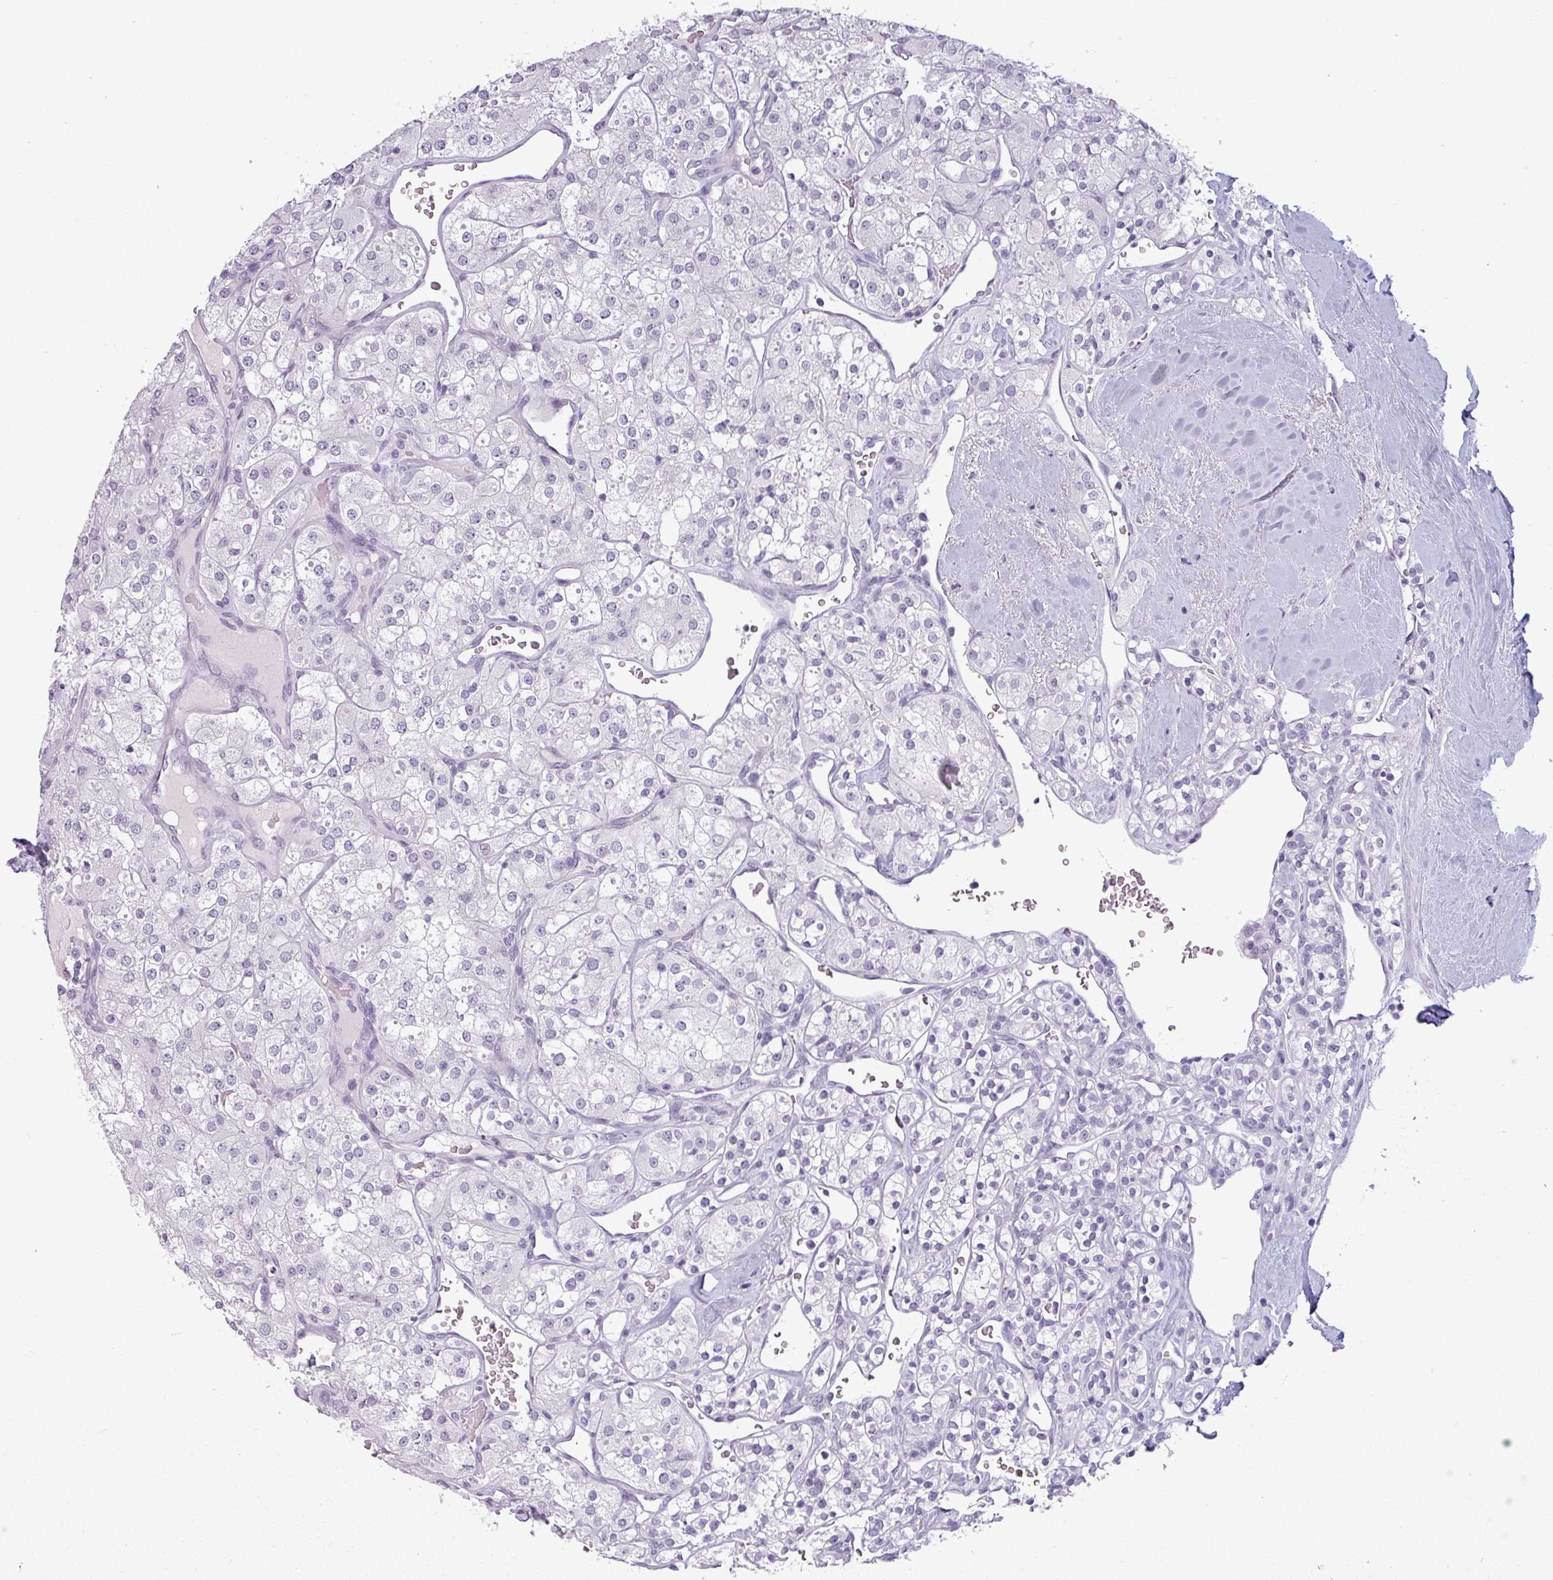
{"staining": {"intensity": "negative", "quantity": "none", "location": "none"}, "tissue": "renal cancer", "cell_type": "Tumor cells", "image_type": "cancer", "snomed": [{"axis": "morphology", "description": "Adenocarcinoma, NOS"}, {"axis": "topography", "description": "Kidney"}], "caption": "Immunohistochemistry (IHC) micrograph of neoplastic tissue: renal adenocarcinoma stained with DAB (3,3'-diaminobenzidine) demonstrates no significant protein staining in tumor cells.", "gene": "SLC26A9", "patient": {"sex": "male", "age": 77}}